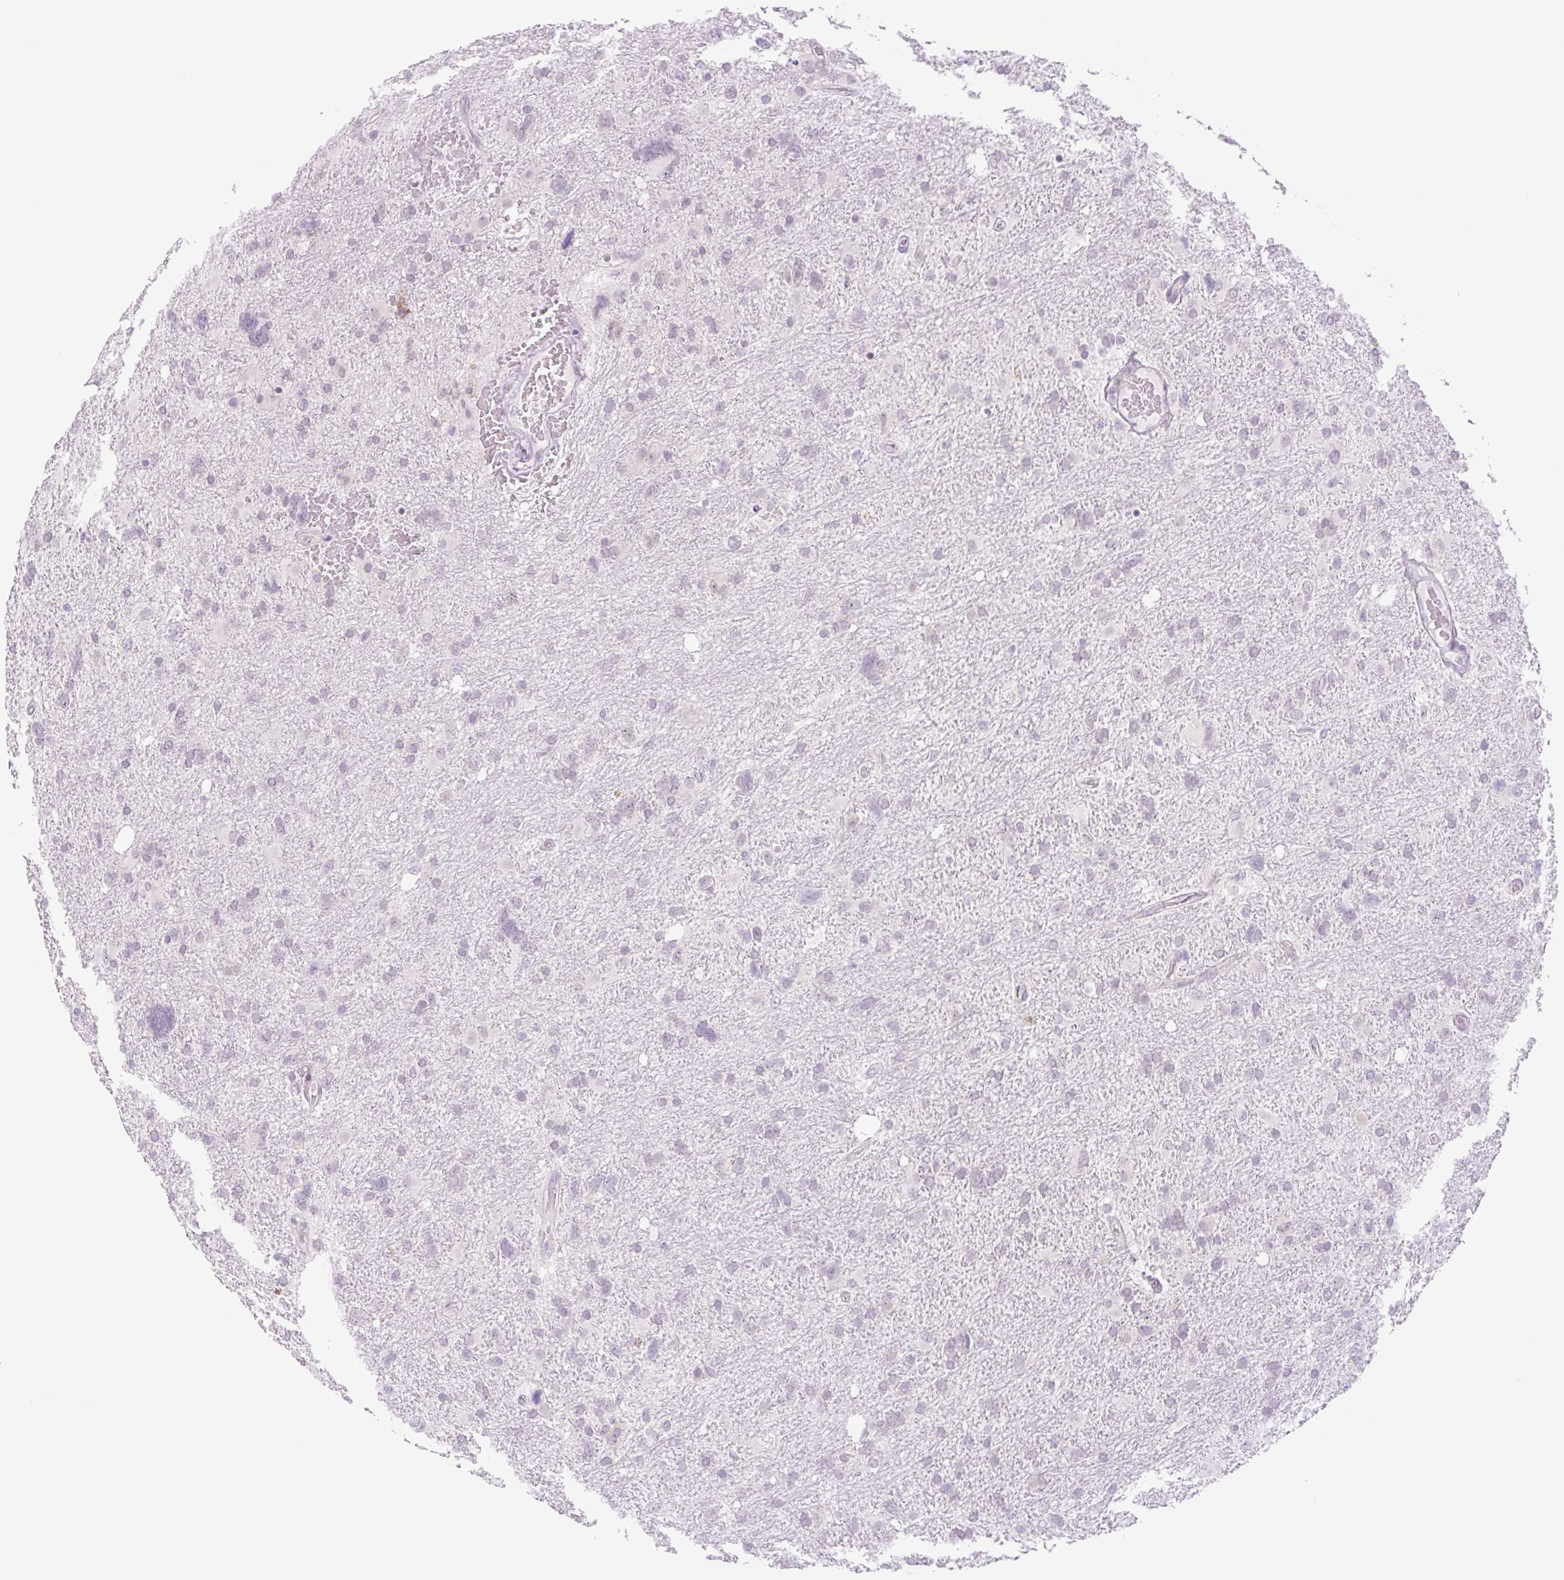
{"staining": {"intensity": "negative", "quantity": "none", "location": "none"}, "tissue": "glioma", "cell_type": "Tumor cells", "image_type": "cancer", "snomed": [{"axis": "morphology", "description": "Glioma, malignant, High grade"}, {"axis": "topography", "description": "Brain"}], "caption": "The image displays no staining of tumor cells in glioma.", "gene": "SPRYD4", "patient": {"sex": "male", "age": 61}}